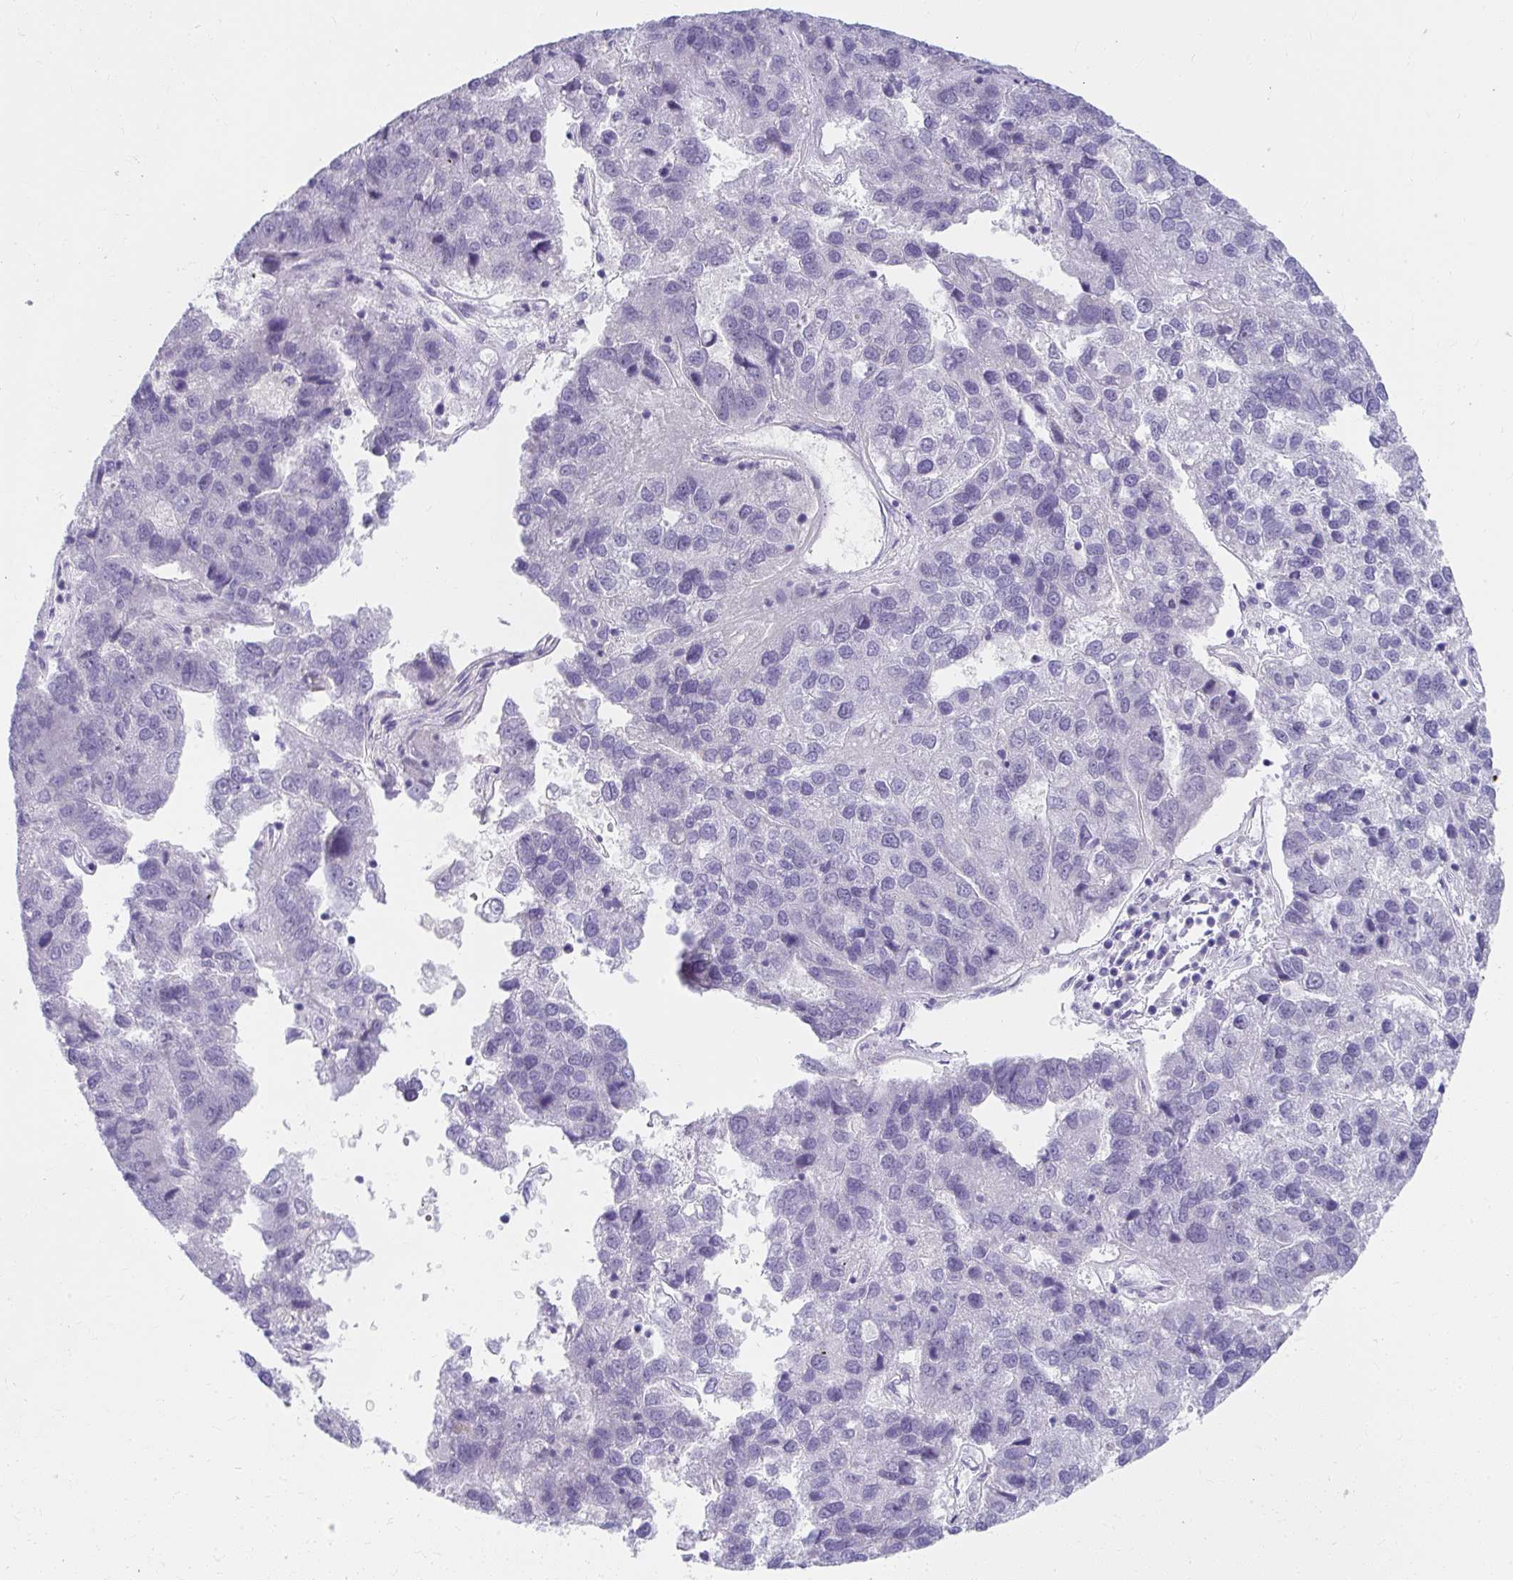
{"staining": {"intensity": "negative", "quantity": "none", "location": "none"}, "tissue": "pancreatic cancer", "cell_type": "Tumor cells", "image_type": "cancer", "snomed": [{"axis": "morphology", "description": "Adenocarcinoma, NOS"}, {"axis": "topography", "description": "Pancreas"}], "caption": "High magnification brightfield microscopy of pancreatic adenocarcinoma stained with DAB (3,3'-diaminobenzidine) (brown) and counterstained with hematoxylin (blue): tumor cells show no significant expression.", "gene": "UGT3A2", "patient": {"sex": "female", "age": 61}}